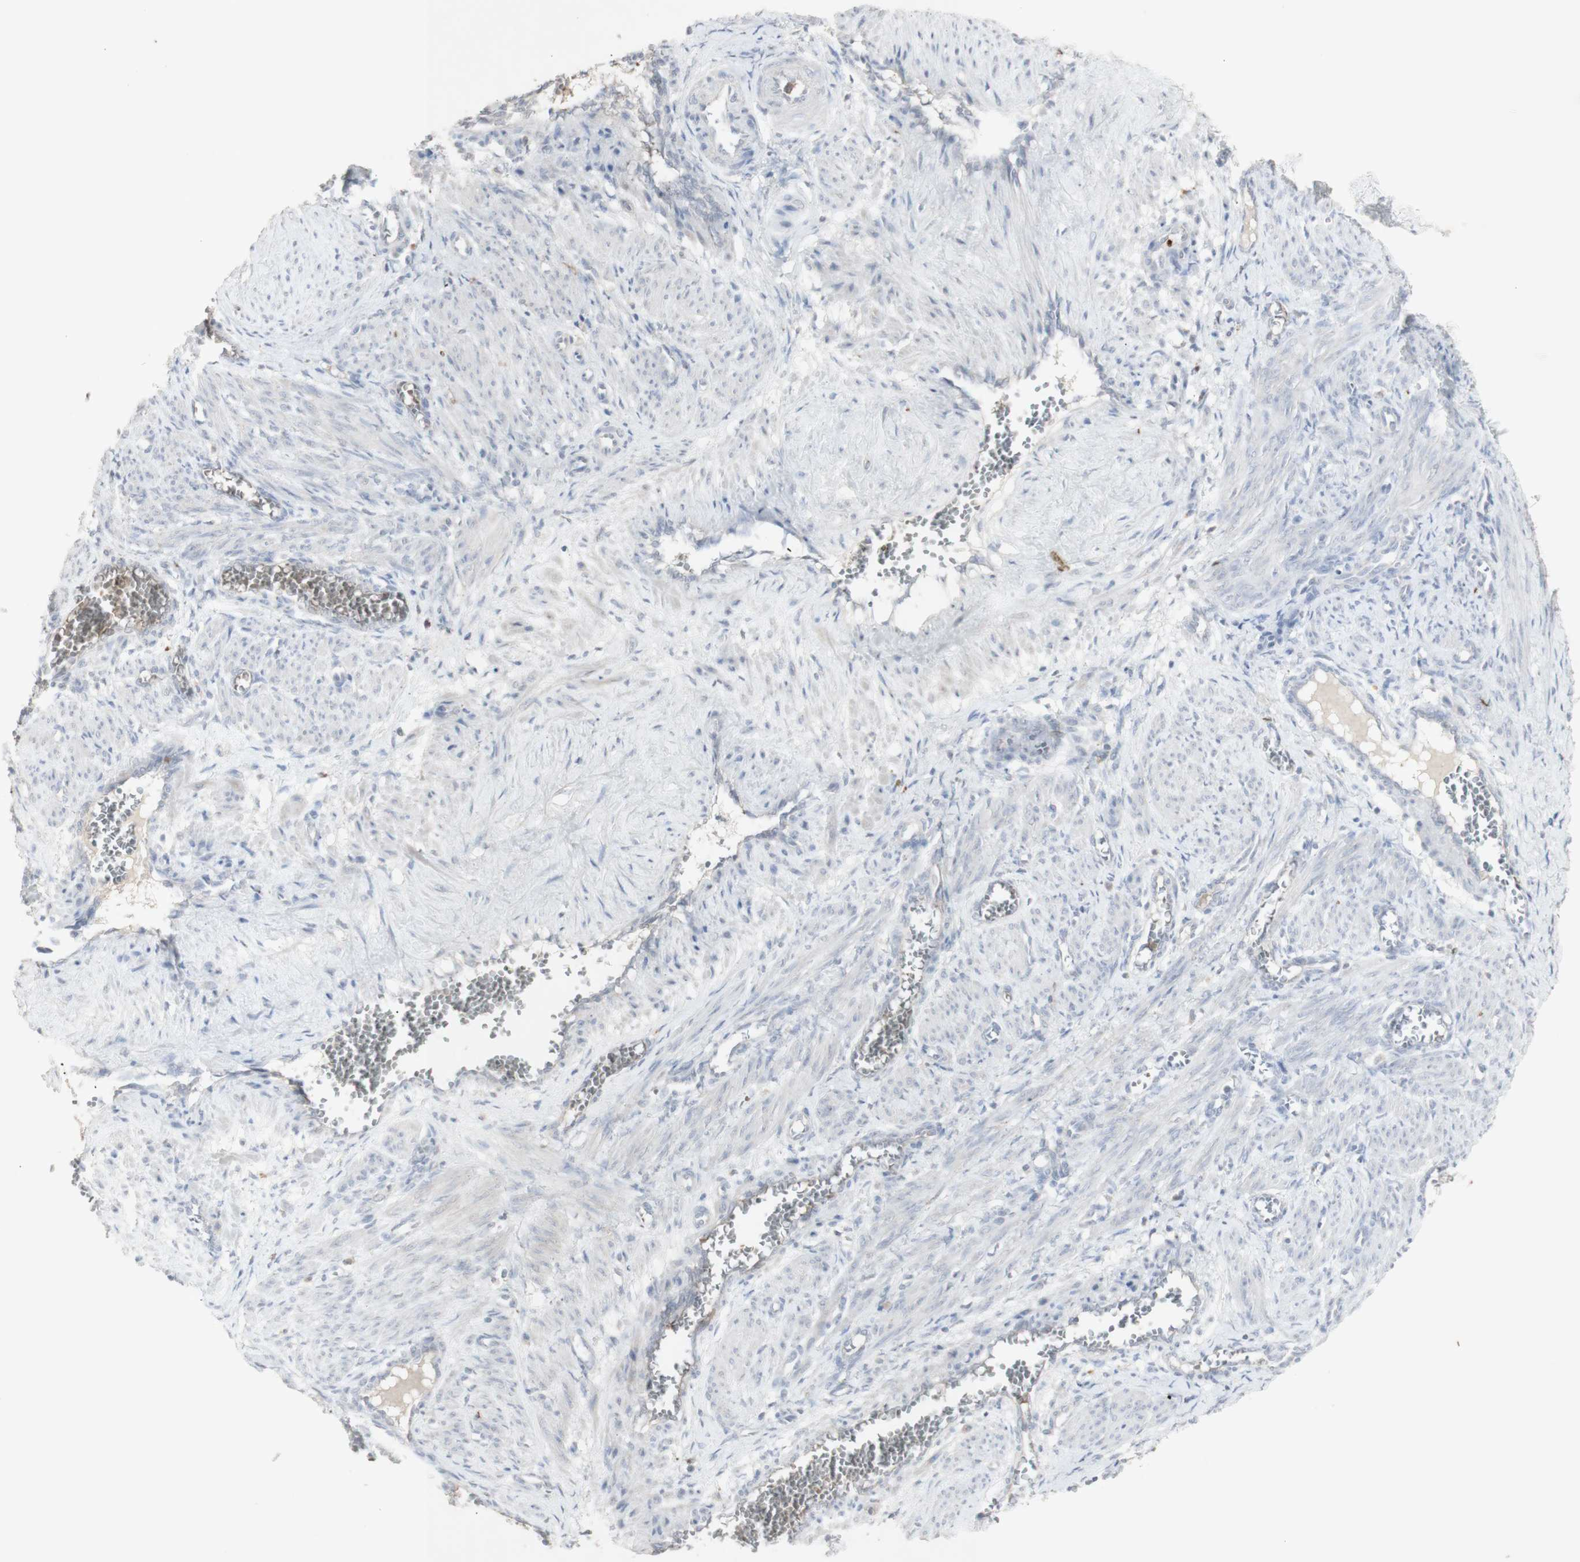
{"staining": {"intensity": "negative", "quantity": "none", "location": "none"}, "tissue": "smooth muscle", "cell_type": "Smooth muscle cells", "image_type": "normal", "snomed": [{"axis": "morphology", "description": "Normal tissue, NOS"}, {"axis": "topography", "description": "Endometrium"}], "caption": "Normal smooth muscle was stained to show a protein in brown. There is no significant expression in smooth muscle cells. (DAB (3,3'-diaminobenzidine) immunohistochemistry with hematoxylin counter stain).", "gene": "INS", "patient": {"sex": "female", "age": 33}}